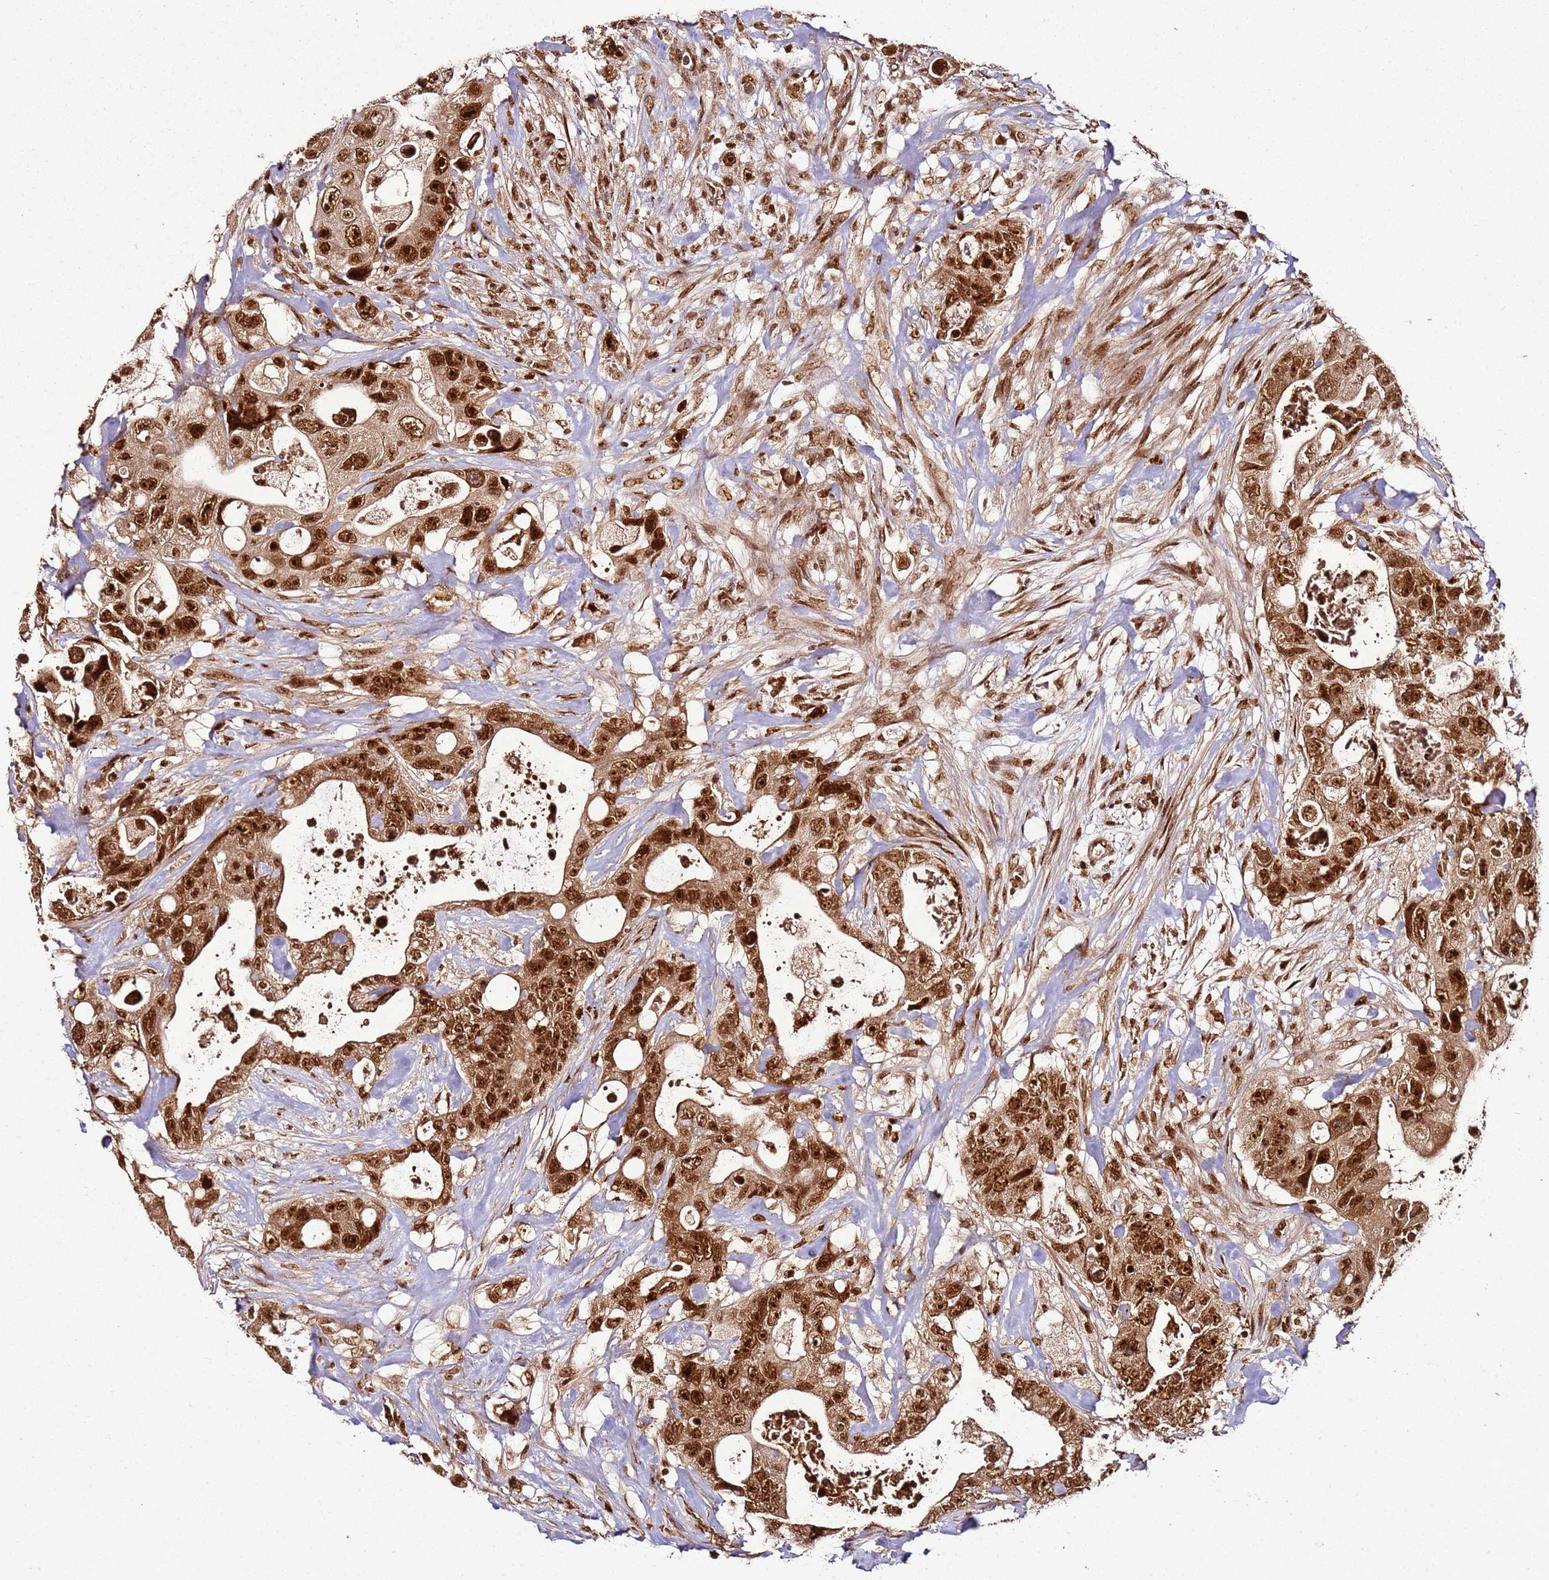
{"staining": {"intensity": "strong", "quantity": ">75%", "location": "nuclear"}, "tissue": "colorectal cancer", "cell_type": "Tumor cells", "image_type": "cancer", "snomed": [{"axis": "morphology", "description": "Adenocarcinoma, NOS"}, {"axis": "topography", "description": "Colon"}], "caption": "About >75% of tumor cells in colorectal cancer display strong nuclear protein expression as visualized by brown immunohistochemical staining.", "gene": "XRN2", "patient": {"sex": "female", "age": 46}}